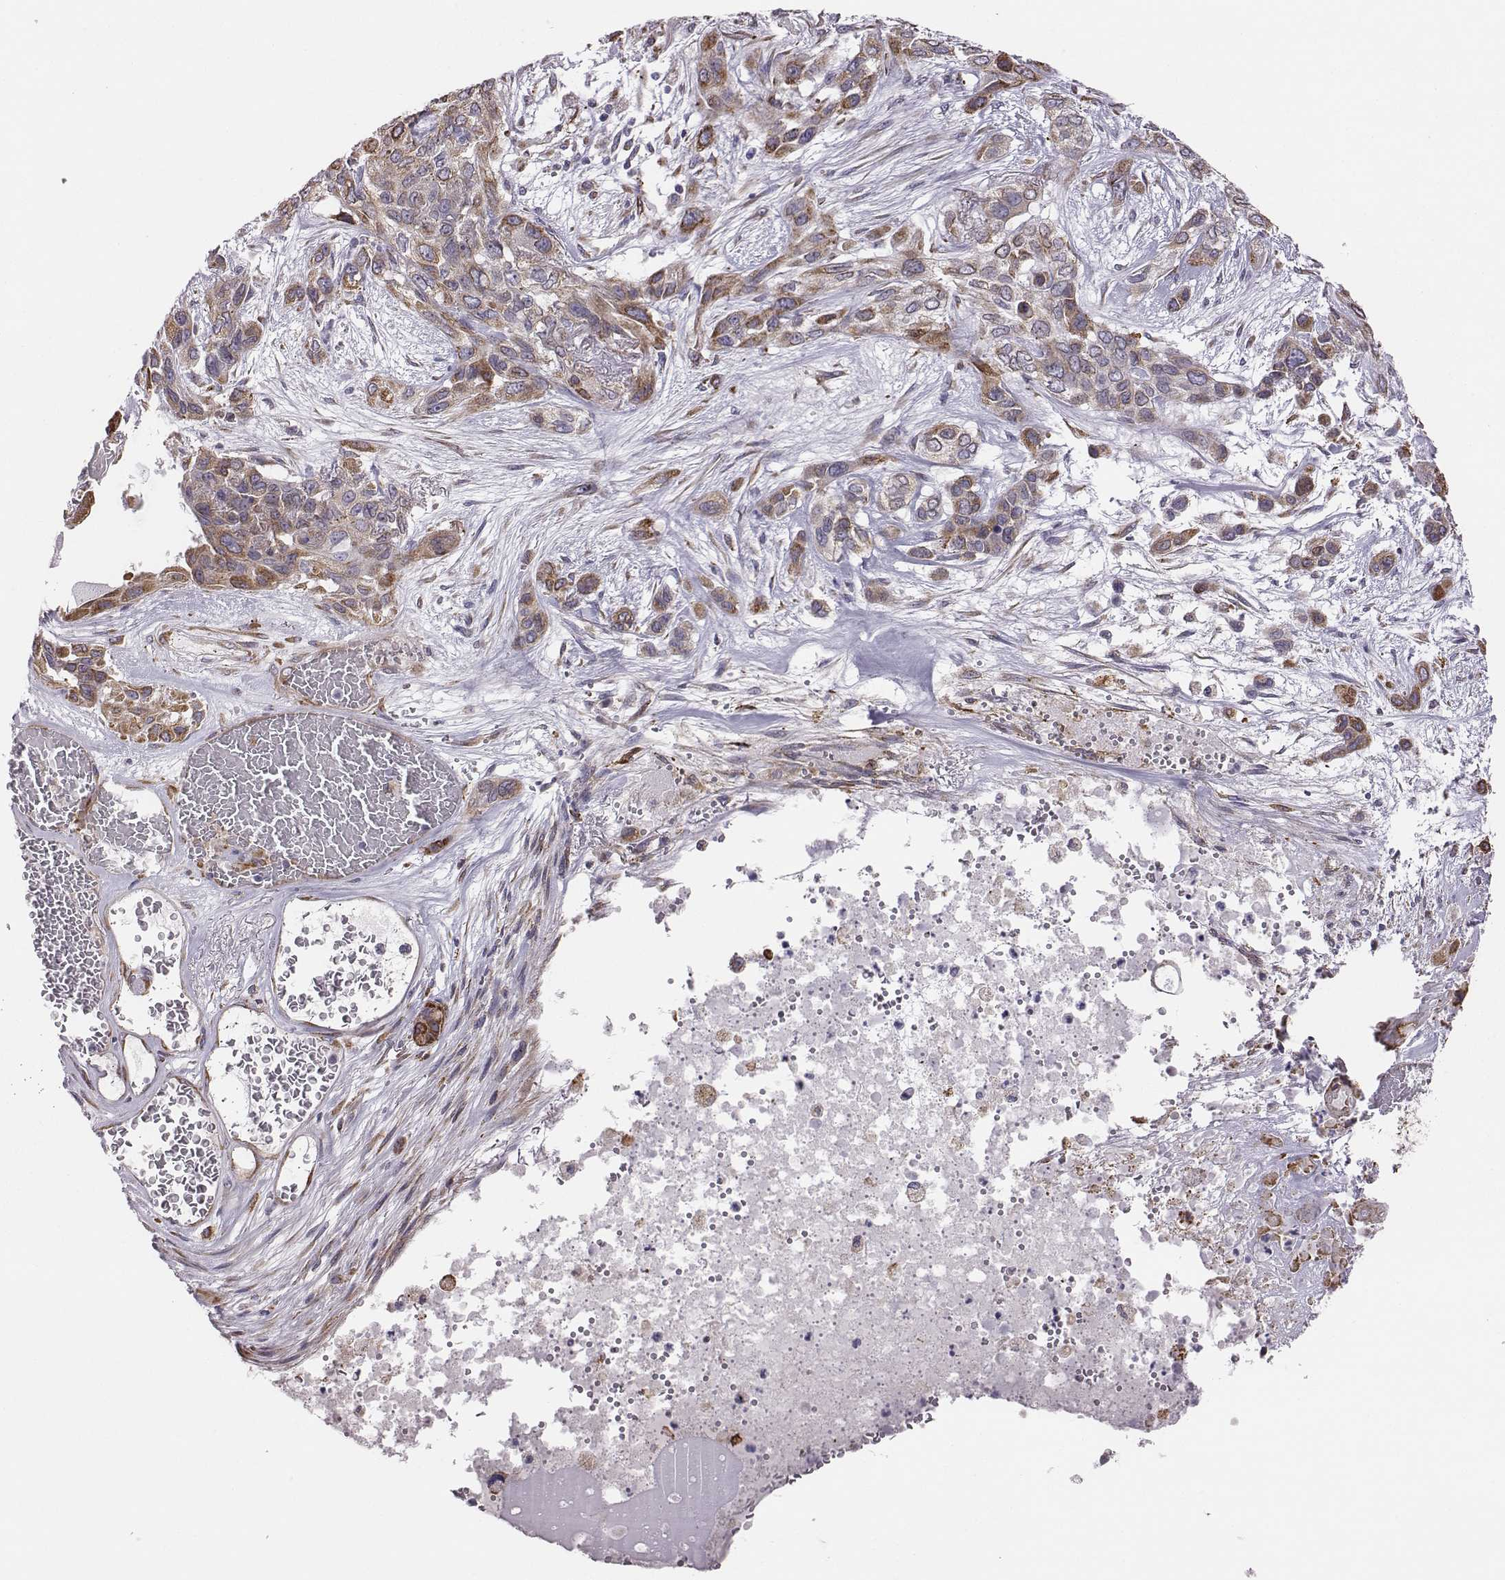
{"staining": {"intensity": "strong", "quantity": "<25%", "location": "cytoplasmic/membranous"}, "tissue": "lung cancer", "cell_type": "Tumor cells", "image_type": "cancer", "snomed": [{"axis": "morphology", "description": "Squamous cell carcinoma, NOS"}, {"axis": "topography", "description": "Lung"}], "caption": "Immunohistochemistry (IHC) (DAB (3,3'-diaminobenzidine)) staining of human lung cancer (squamous cell carcinoma) exhibits strong cytoplasmic/membranous protein positivity in about <25% of tumor cells.", "gene": "SELENOI", "patient": {"sex": "female", "age": 70}}